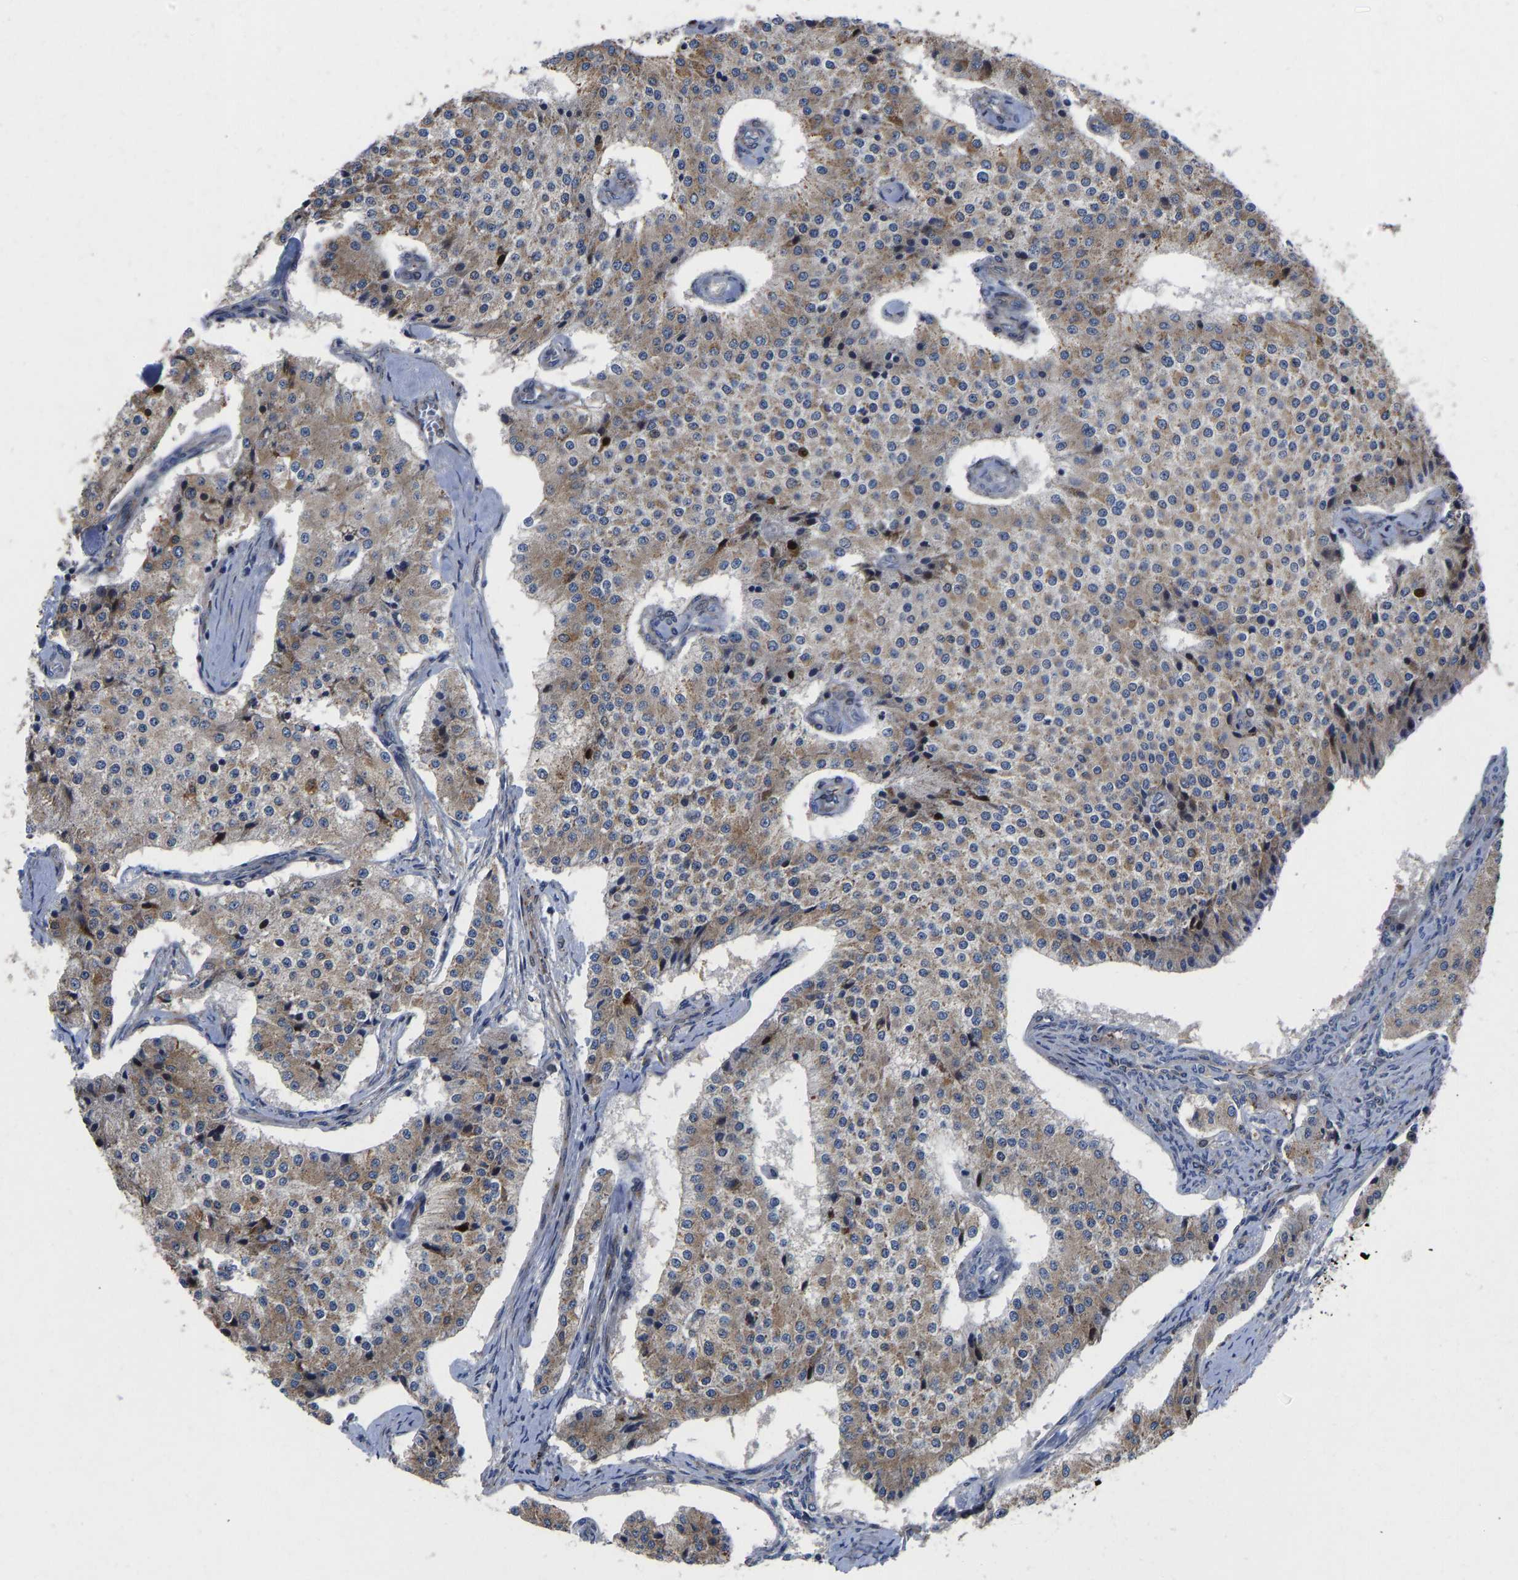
{"staining": {"intensity": "weak", "quantity": ">75%", "location": "cytoplasmic/membranous"}, "tissue": "carcinoid", "cell_type": "Tumor cells", "image_type": "cancer", "snomed": [{"axis": "morphology", "description": "Carcinoid, malignant, NOS"}, {"axis": "topography", "description": "Colon"}], "caption": "DAB (3,3'-diaminobenzidine) immunohistochemical staining of carcinoid displays weak cytoplasmic/membranous protein positivity in about >75% of tumor cells.", "gene": "TMEM38B", "patient": {"sex": "female", "age": 52}}